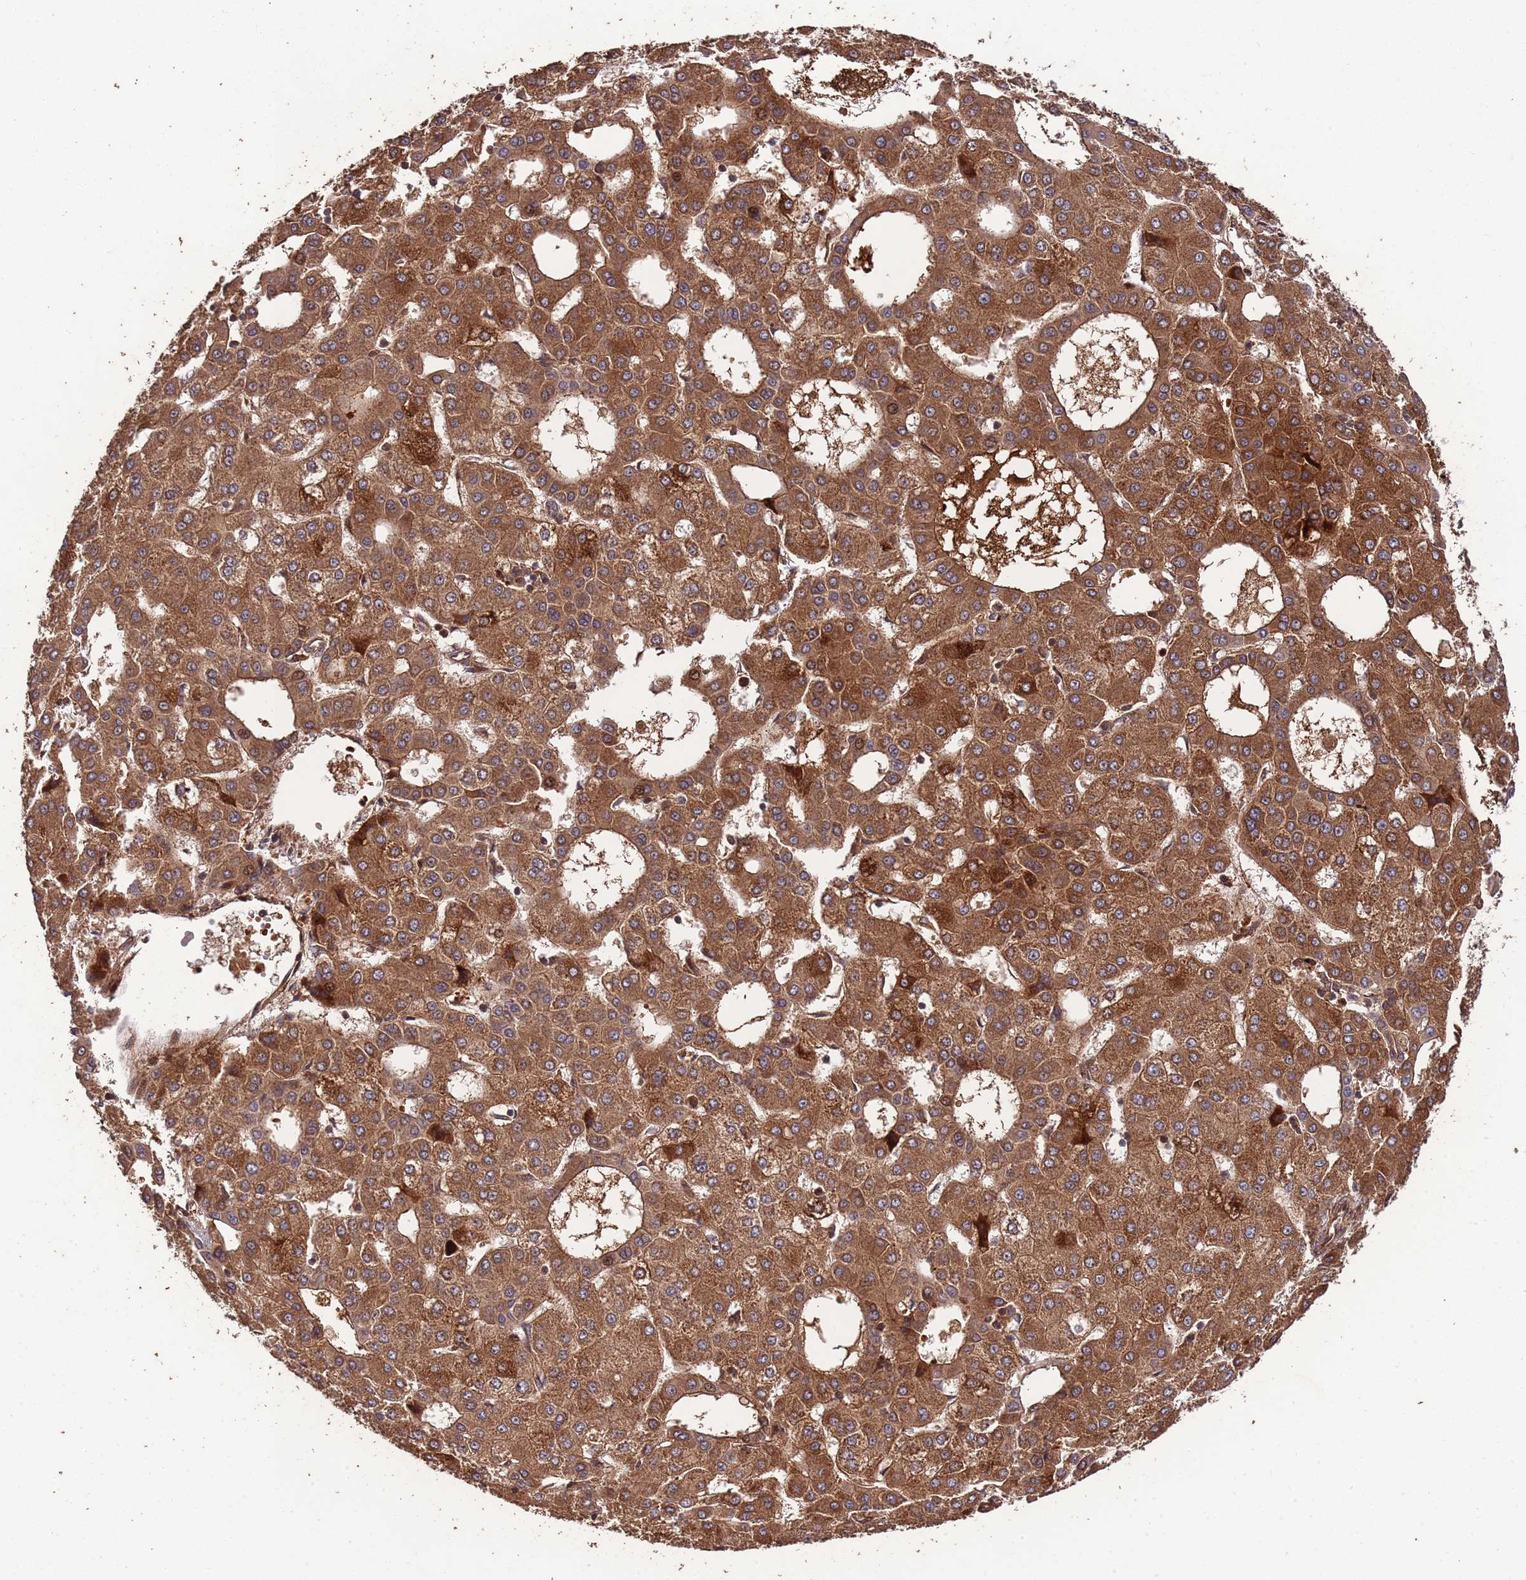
{"staining": {"intensity": "moderate", "quantity": ">75%", "location": "cytoplasmic/membranous"}, "tissue": "liver cancer", "cell_type": "Tumor cells", "image_type": "cancer", "snomed": [{"axis": "morphology", "description": "Carcinoma, Hepatocellular, NOS"}, {"axis": "topography", "description": "Liver"}], "caption": "Liver hepatocellular carcinoma stained with immunohistochemistry (IHC) exhibits moderate cytoplasmic/membranous positivity in approximately >75% of tumor cells.", "gene": "CCDC184", "patient": {"sex": "male", "age": 47}}